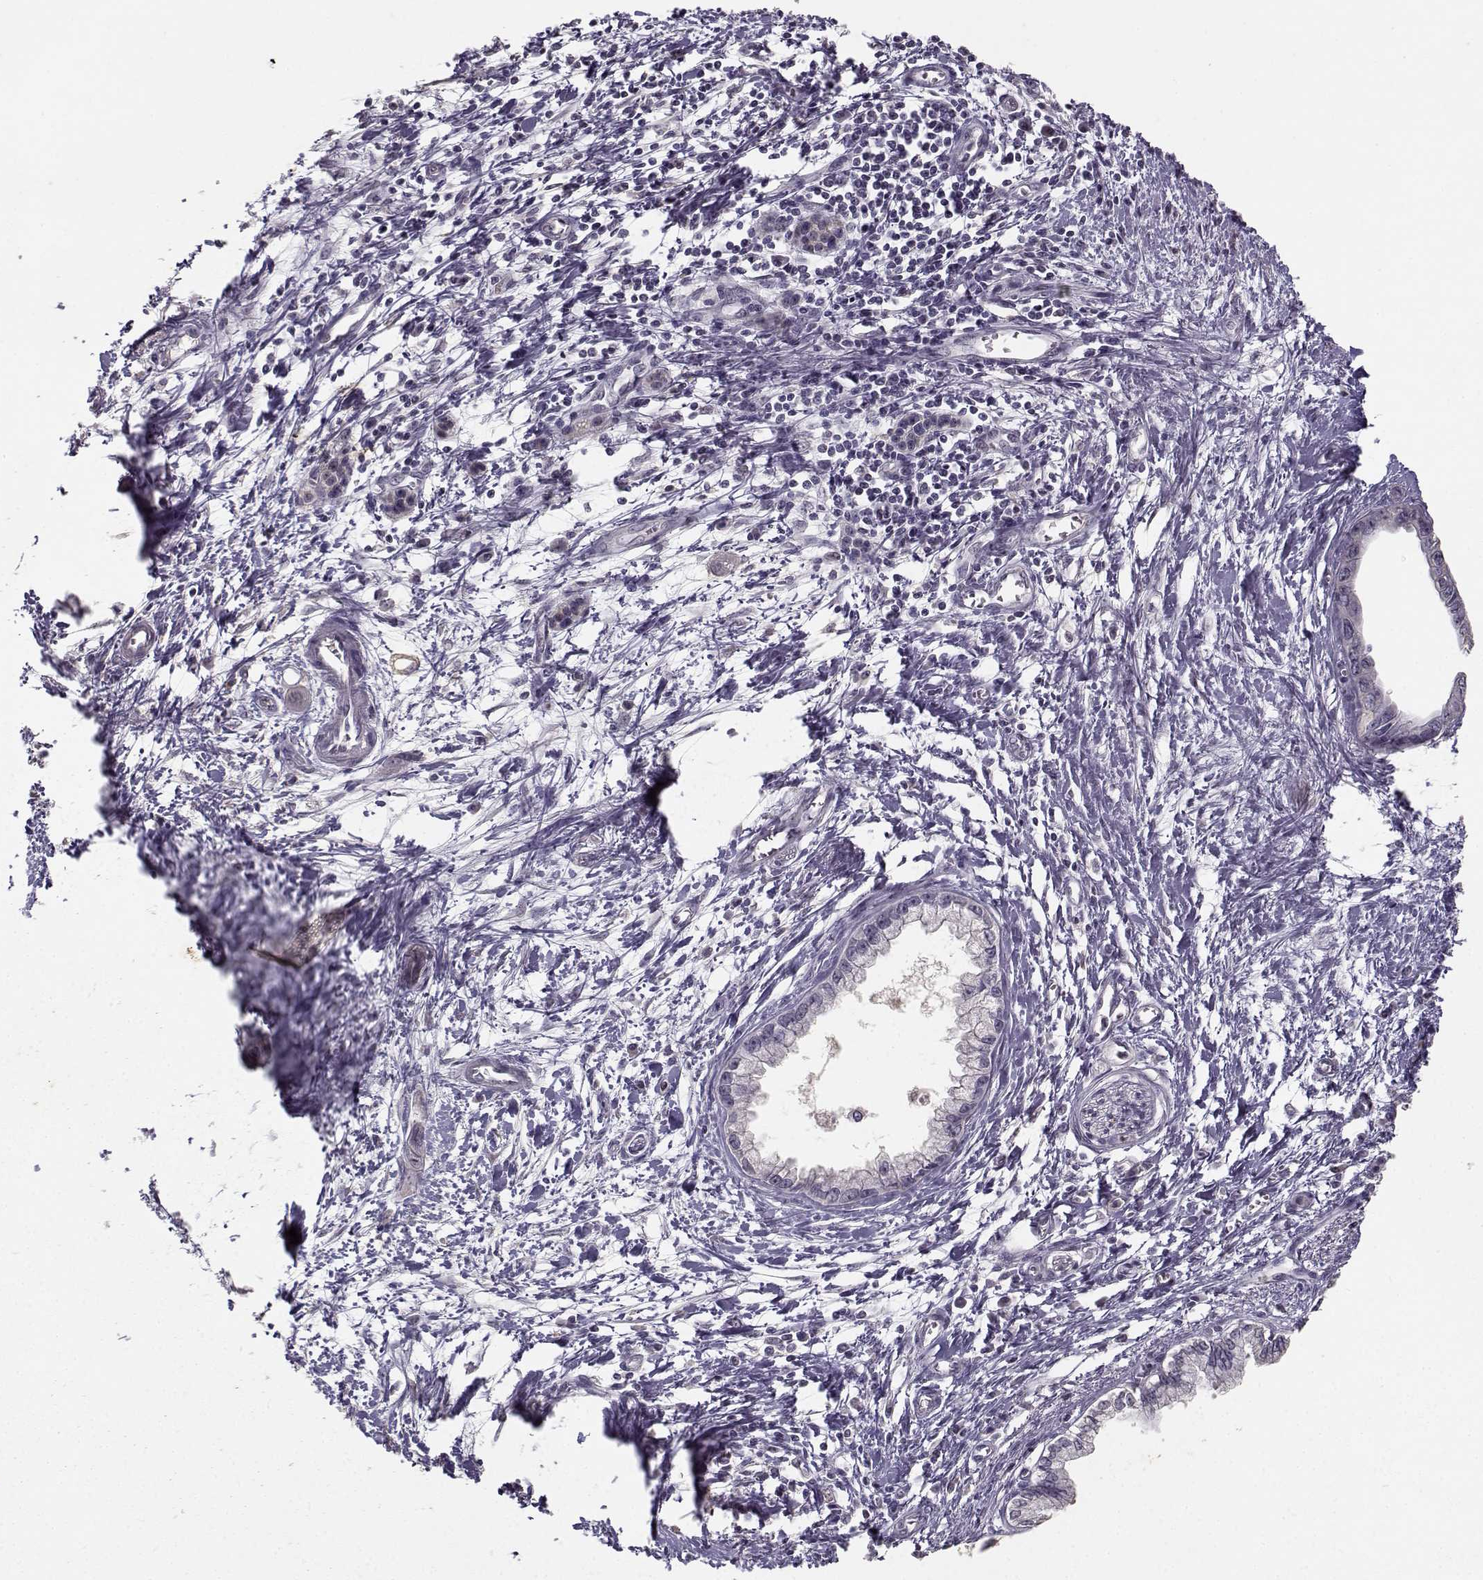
{"staining": {"intensity": "negative", "quantity": "none", "location": "none"}, "tissue": "pancreatic cancer", "cell_type": "Tumor cells", "image_type": "cancer", "snomed": [{"axis": "morphology", "description": "Adenocarcinoma, NOS"}, {"axis": "topography", "description": "Pancreas"}], "caption": "The photomicrograph displays no significant expression in tumor cells of pancreatic cancer.", "gene": "UROC1", "patient": {"sex": "male", "age": 60}}